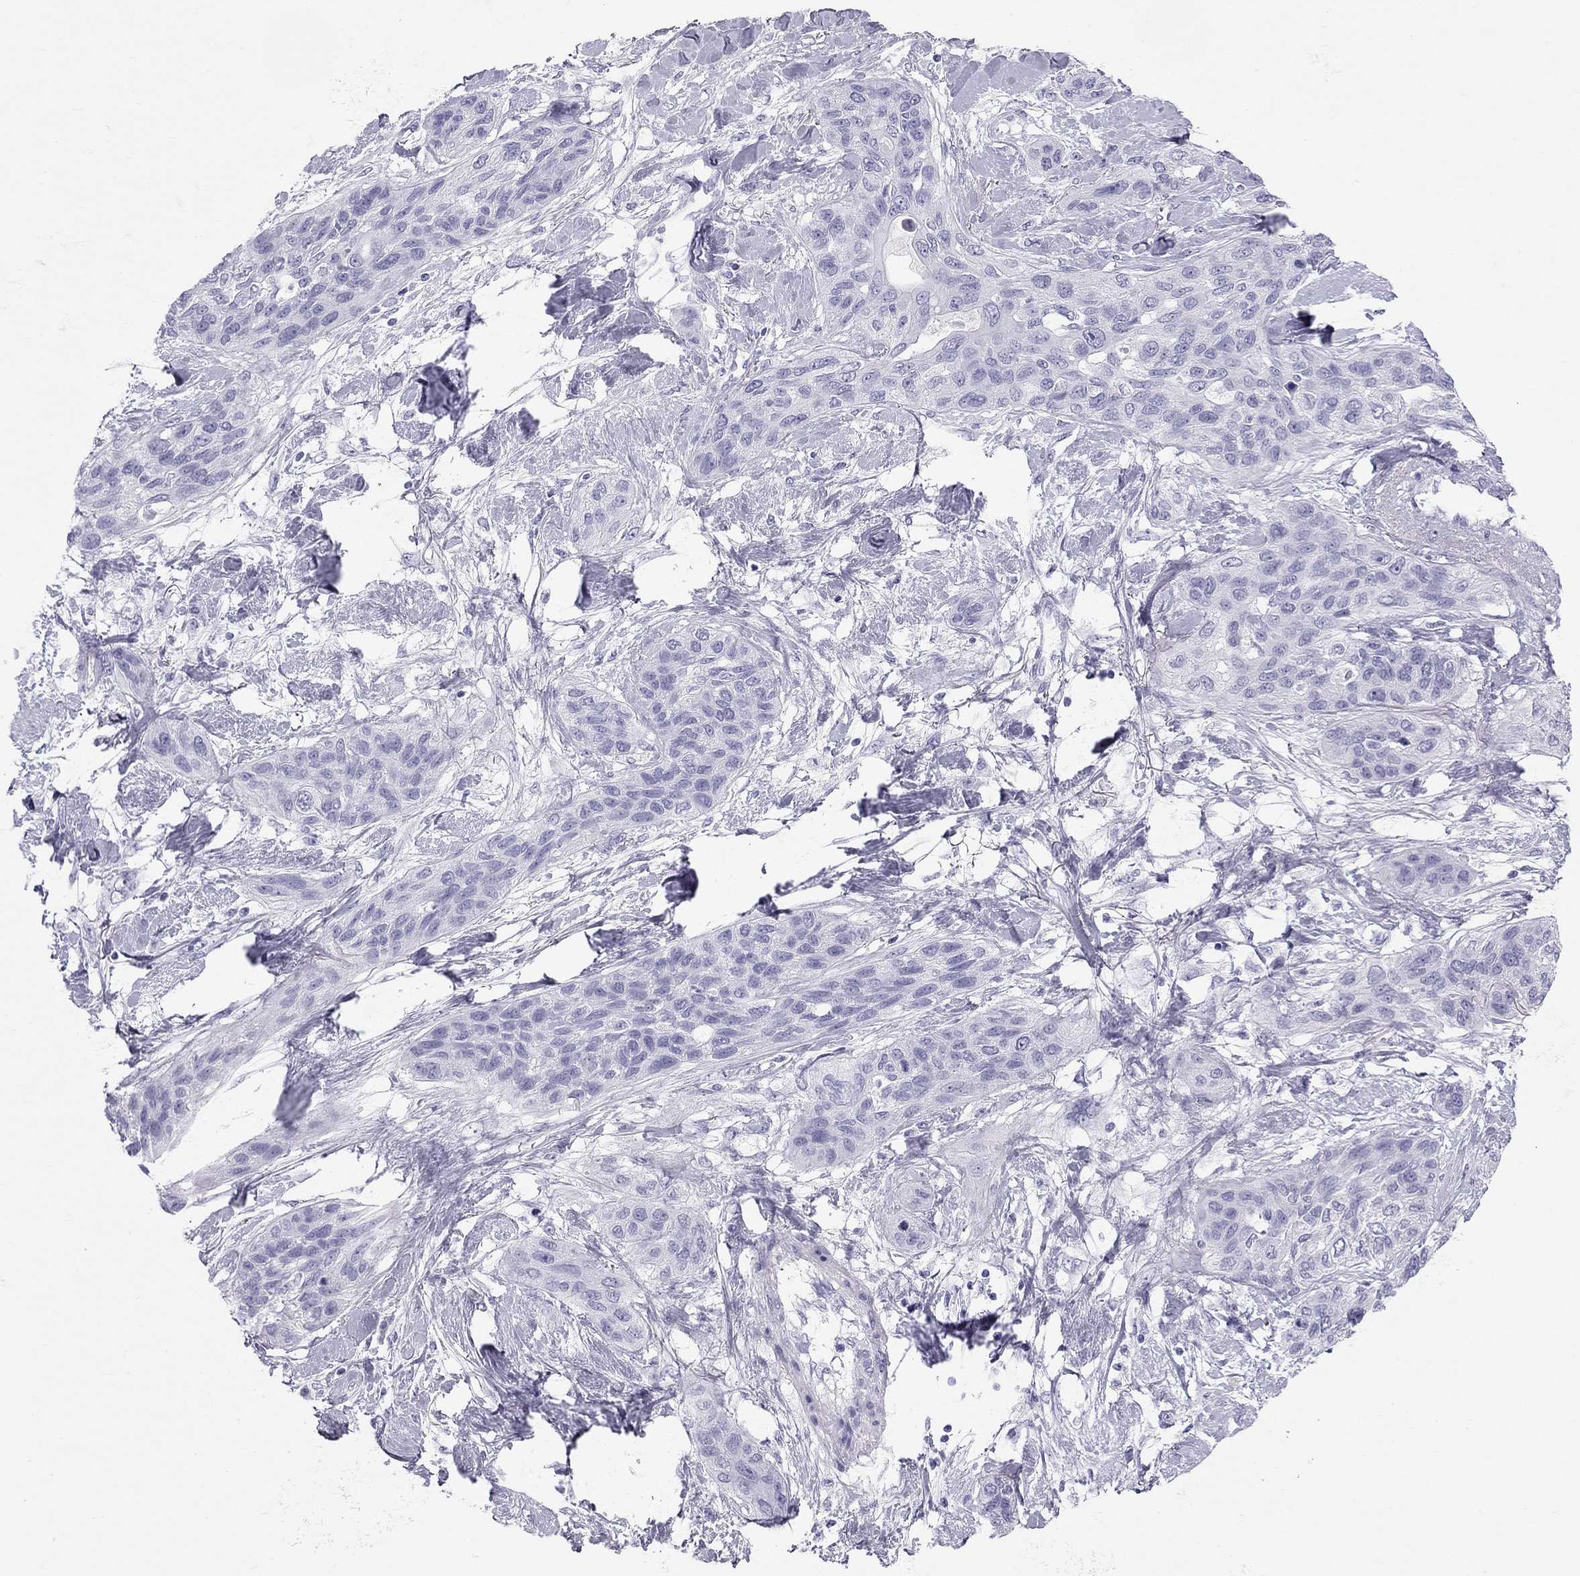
{"staining": {"intensity": "negative", "quantity": "none", "location": "none"}, "tissue": "lung cancer", "cell_type": "Tumor cells", "image_type": "cancer", "snomed": [{"axis": "morphology", "description": "Squamous cell carcinoma, NOS"}, {"axis": "topography", "description": "Lung"}], "caption": "Protein analysis of lung cancer (squamous cell carcinoma) shows no significant expression in tumor cells. (DAB (3,3'-diaminobenzidine) immunohistochemistry, high magnification).", "gene": "TRPM3", "patient": {"sex": "female", "age": 70}}